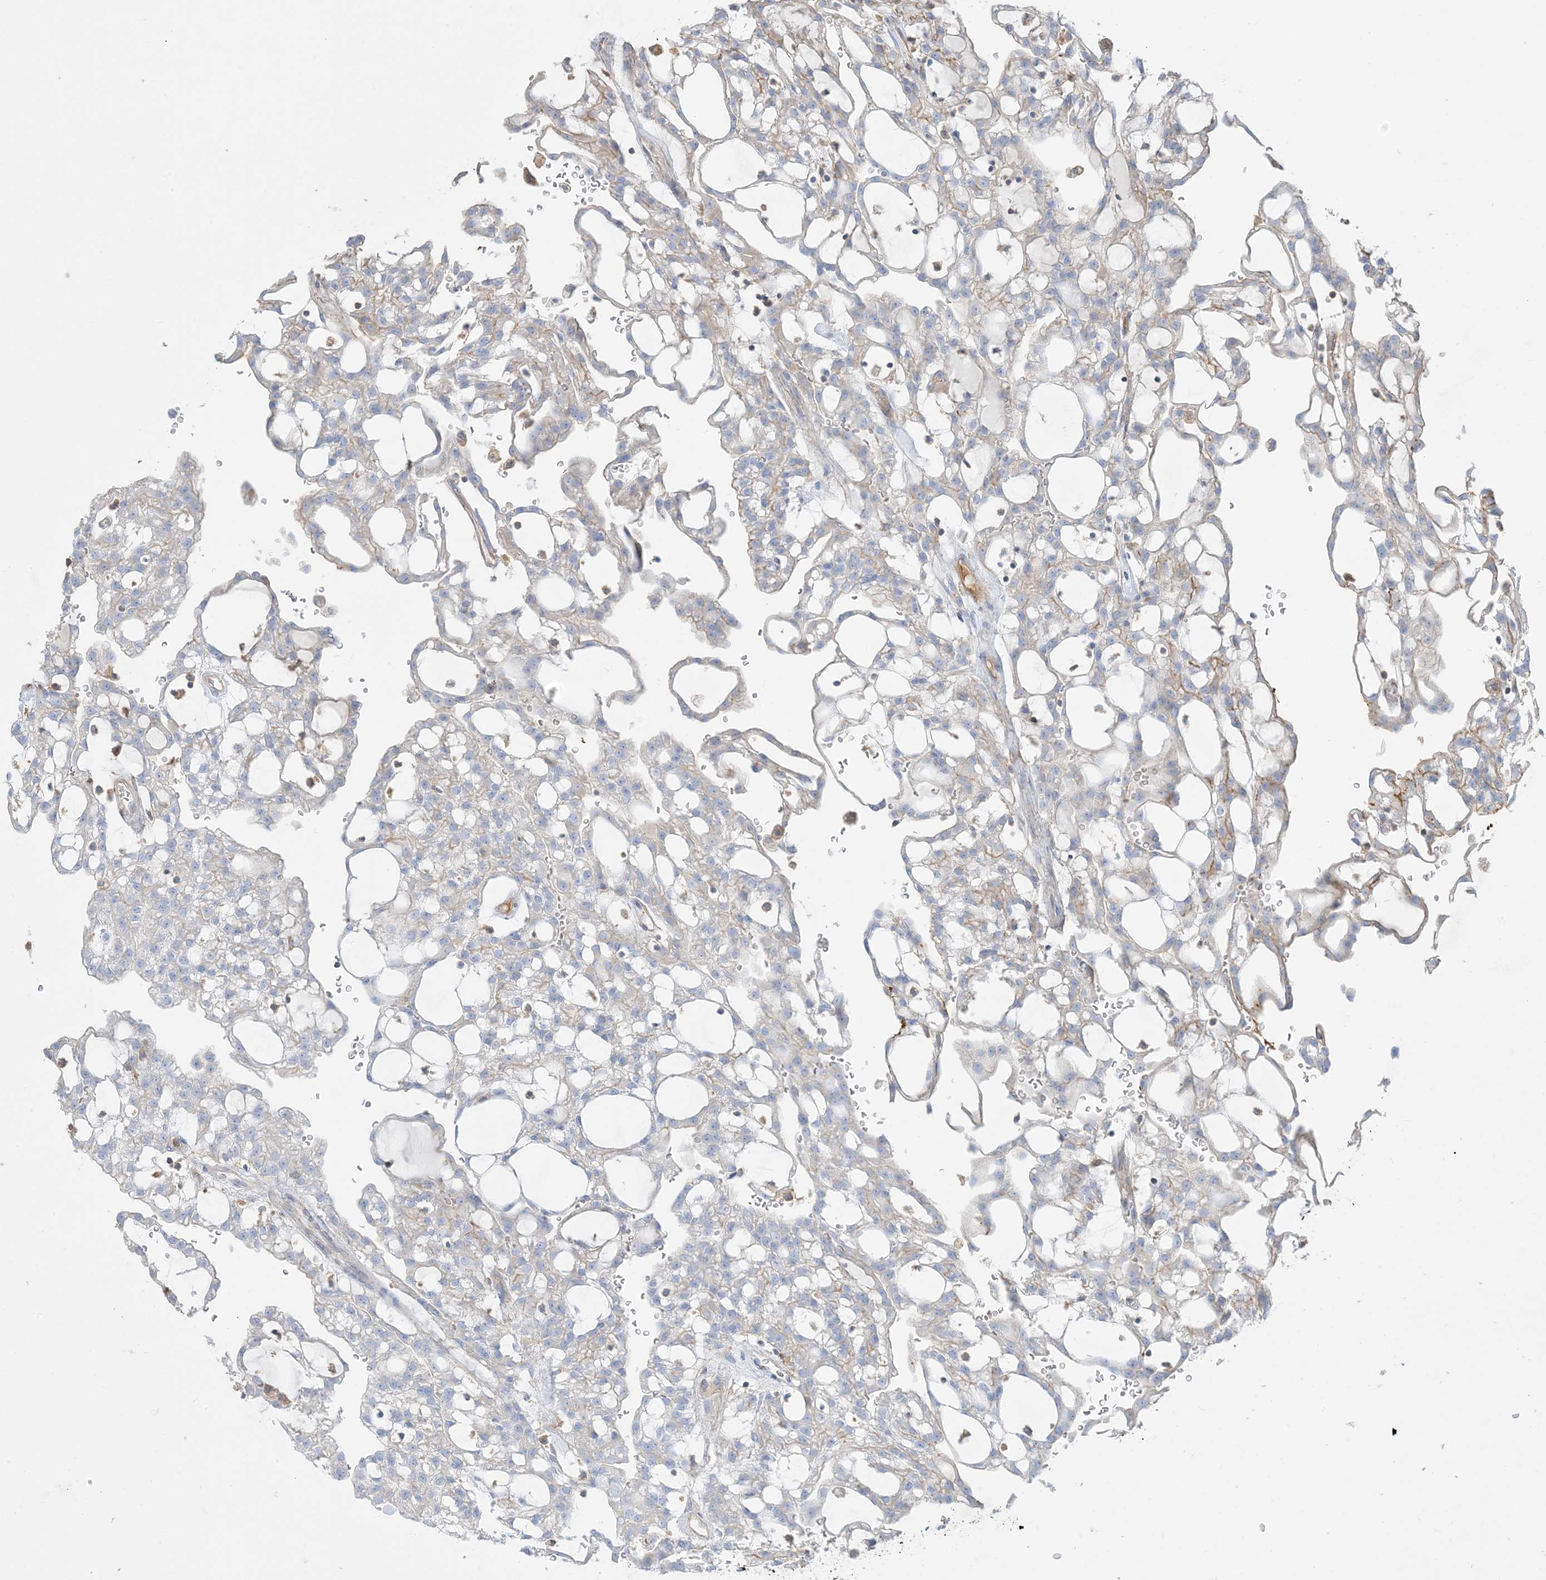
{"staining": {"intensity": "negative", "quantity": "none", "location": "none"}, "tissue": "renal cancer", "cell_type": "Tumor cells", "image_type": "cancer", "snomed": [{"axis": "morphology", "description": "Adenocarcinoma, NOS"}, {"axis": "topography", "description": "Kidney"}], "caption": "IHC histopathology image of neoplastic tissue: human renal cancer stained with DAB reveals no significant protein expression in tumor cells.", "gene": "GTF3C2", "patient": {"sex": "male", "age": 63}}